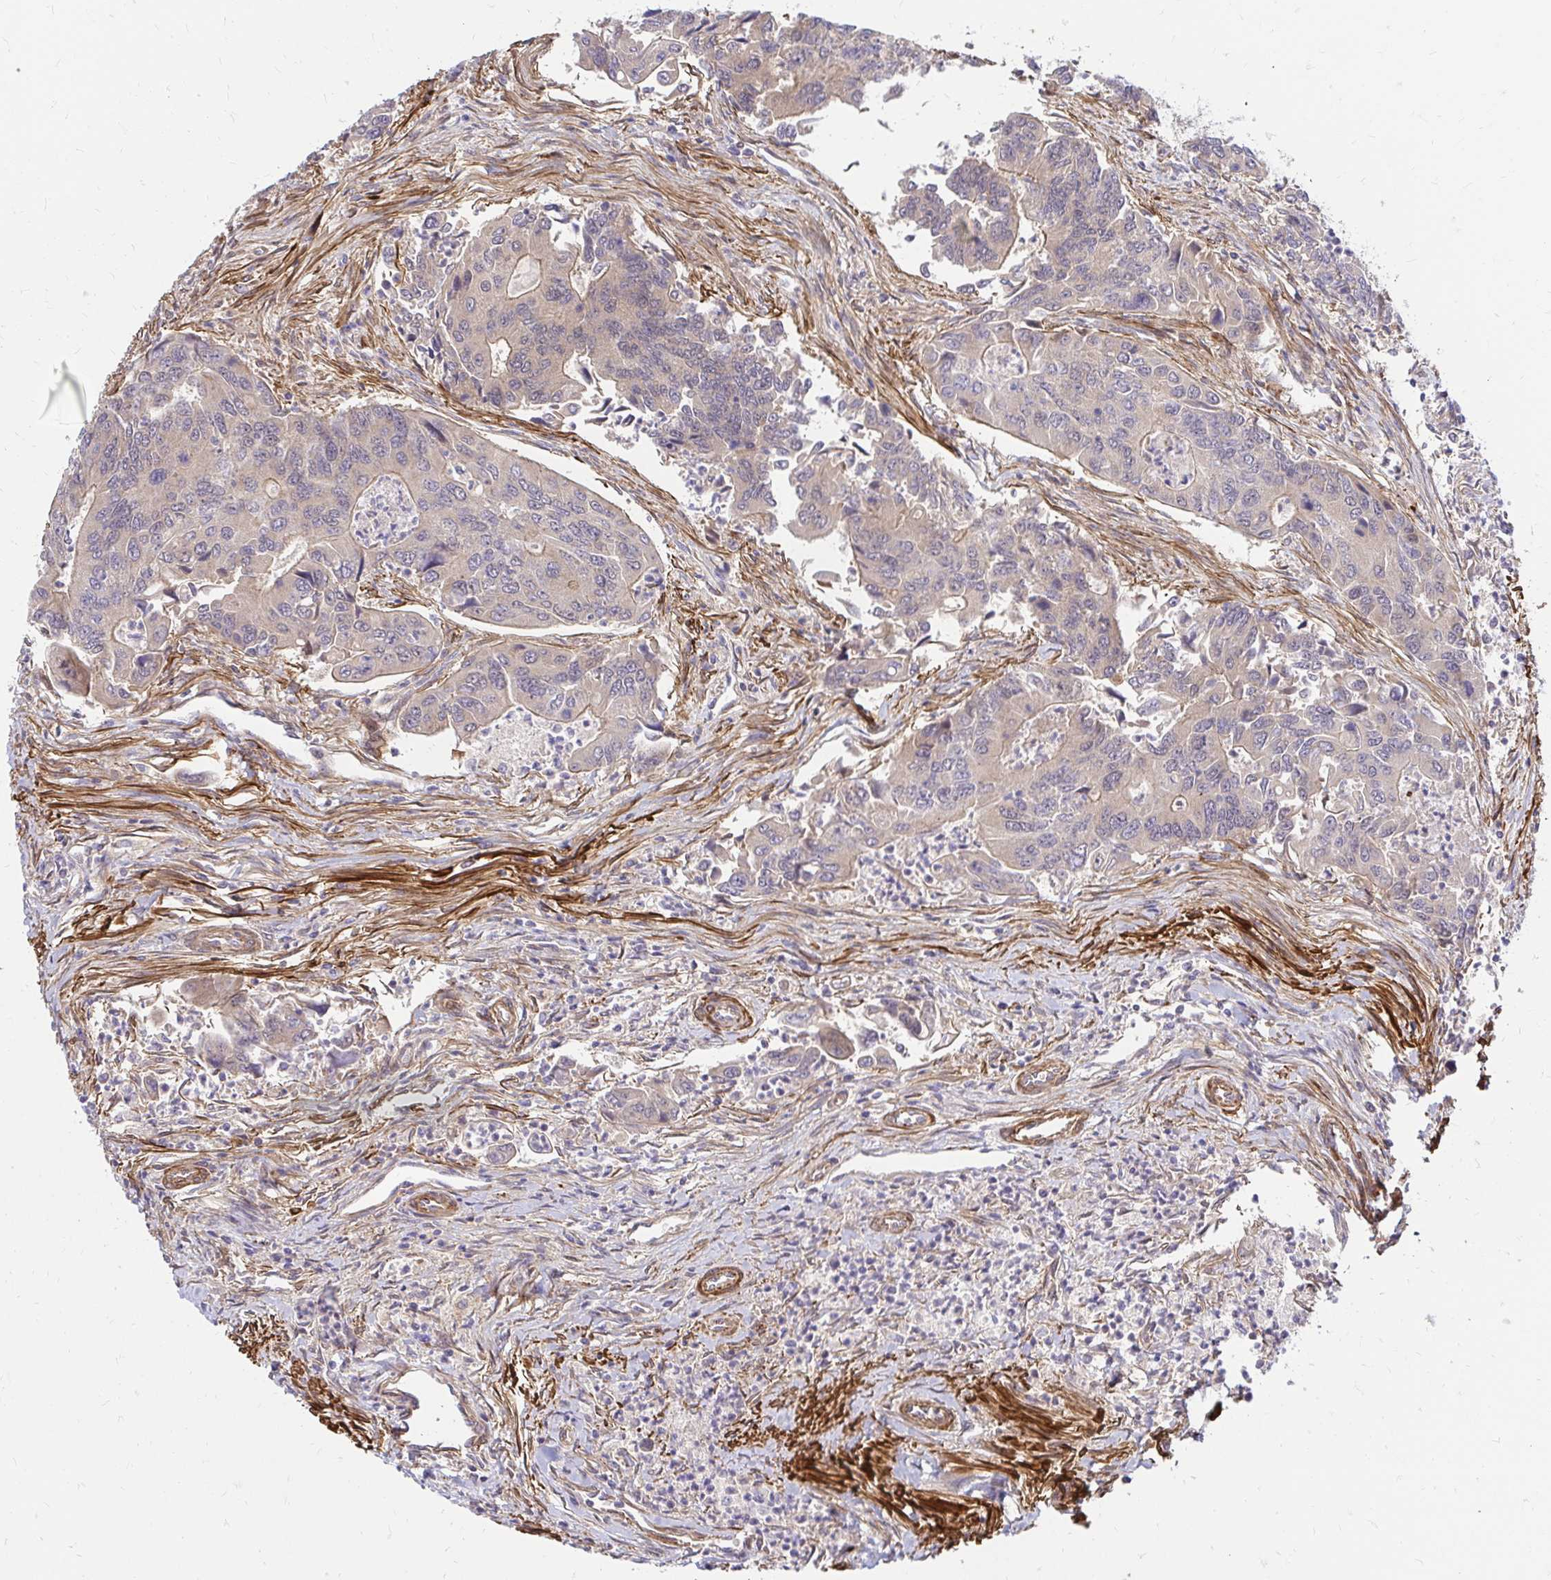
{"staining": {"intensity": "weak", "quantity": "25%-75%", "location": "cytoplasmic/membranous"}, "tissue": "colorectal cancer", "cell_type": "Tumor cells", "image_type": "cancer", "snomed": [{"axis": "morphology", "description": "Adenocarcinoma, NOS"}, {"axis": "topography", "description": "Colon"}], "caption": "Brown immunohistochemical staining in human adenocarcinoma (colorectal) displays weak cytoplasmic/membranous staining in approximately 25%-75% of tumor cells. The staining was performed using DAB (3,3'-diaminobenzidine) to visualize the protein expression in brown, while the nuclei were stained in blue with hematoxylin (Magnification: 20x).", "gene": "YAP1", "patient": {"sex": "female", "age": 67}}